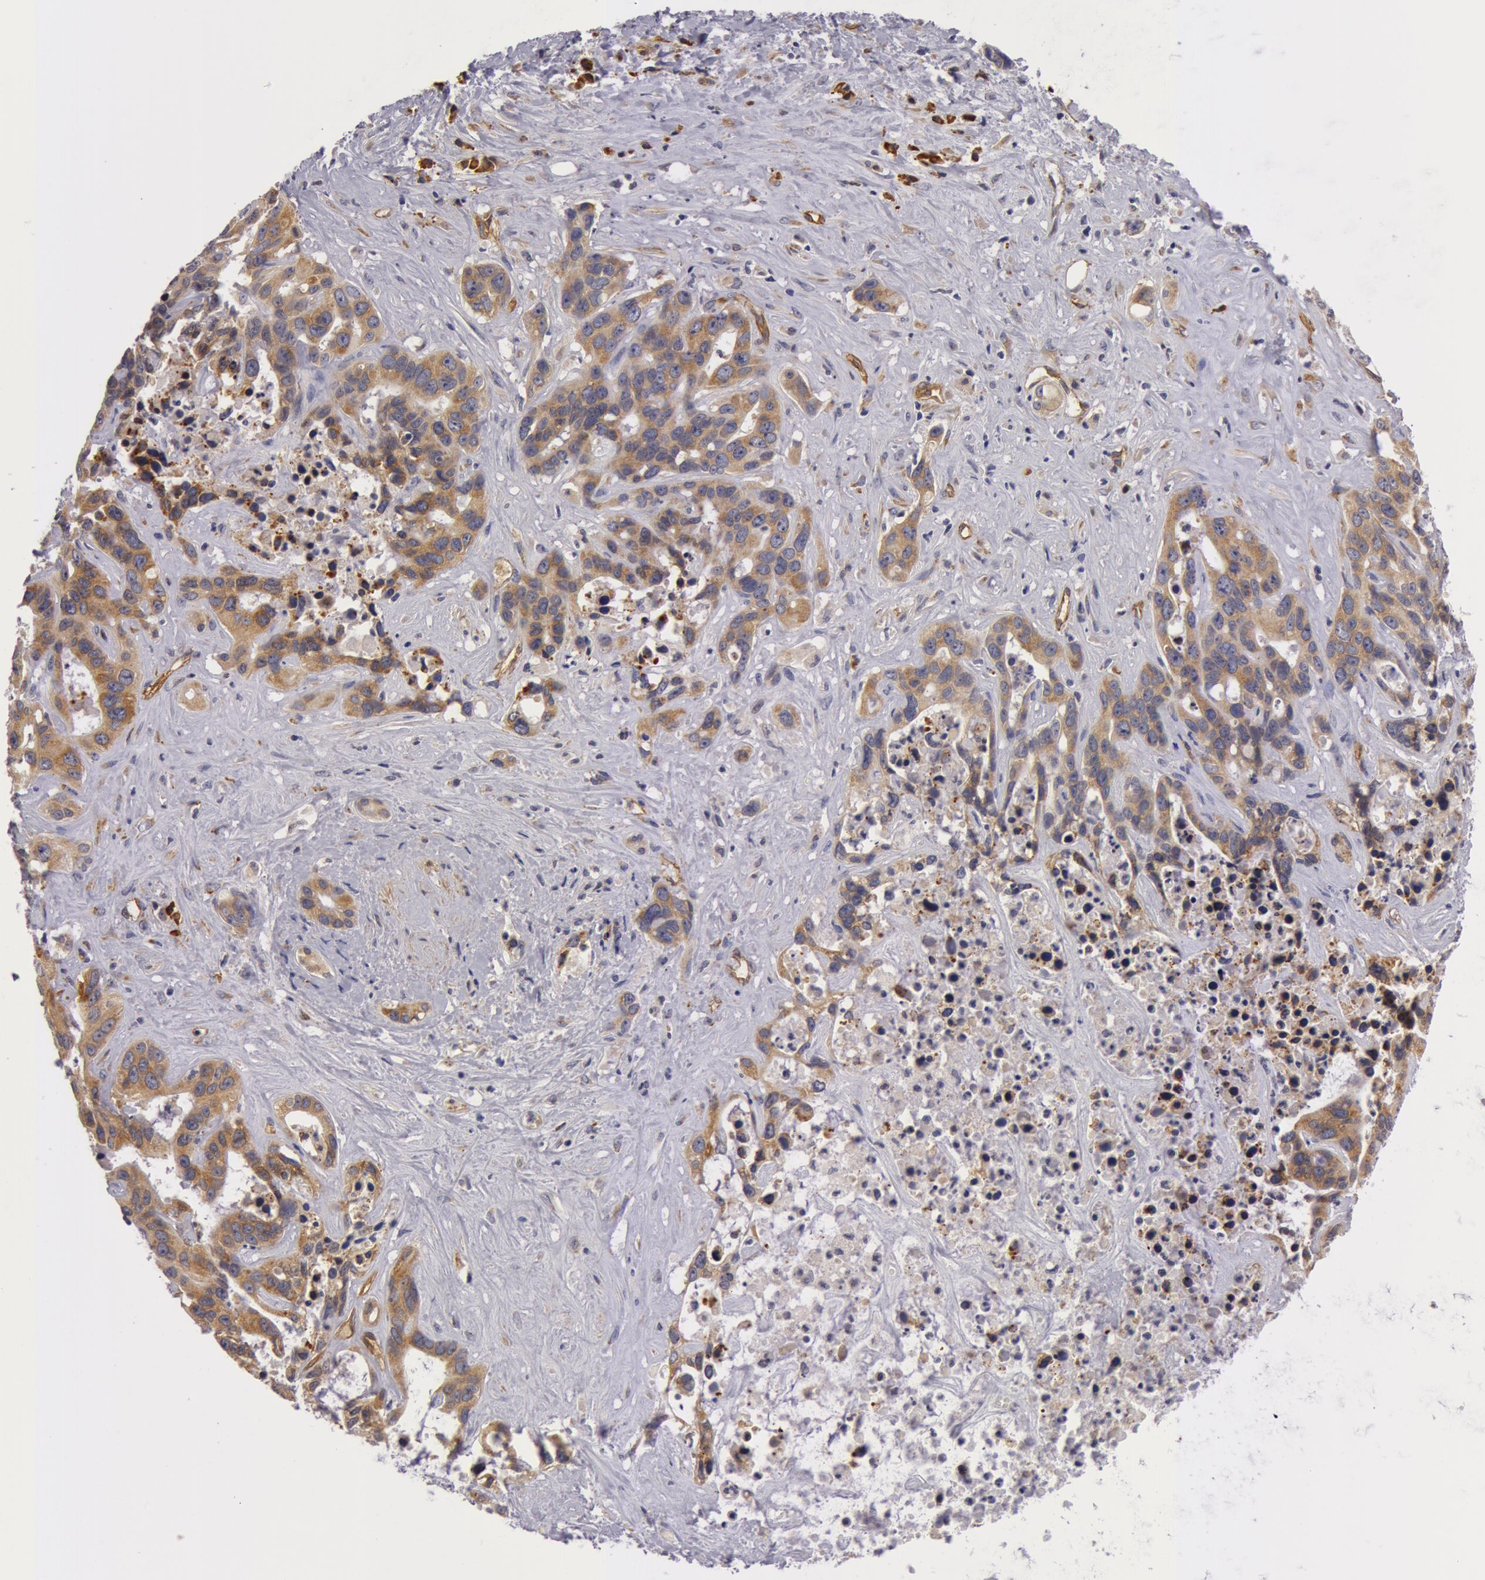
{"staining": {"intensity": "weak", "quantity": ">75%", "location": "cytoplasmic/membranous"}, "tissue": "liver cancer", "cell_type": "Tumor cells", "image_type": "cancer", "snomed": [{"axis": "morphology", "description": "Cholangiocarcinoma"}, {"axis": "topography", "description": "Liver"}], "caption": "Immunohistochemical staining of liver cancer (cholangiocarcinoma) demonstrates low levels of weak cytoplasmic/membranous protein staining in approximately >75% of tumor cells. The staining was performed using DAB (3,3'-diaminobenzidine), with brown indicating positive protein expression. Nuclei are stained blue with hematoxylin.", "gene": "IL23A", "patient": {"sex": "female", "age": 65}}